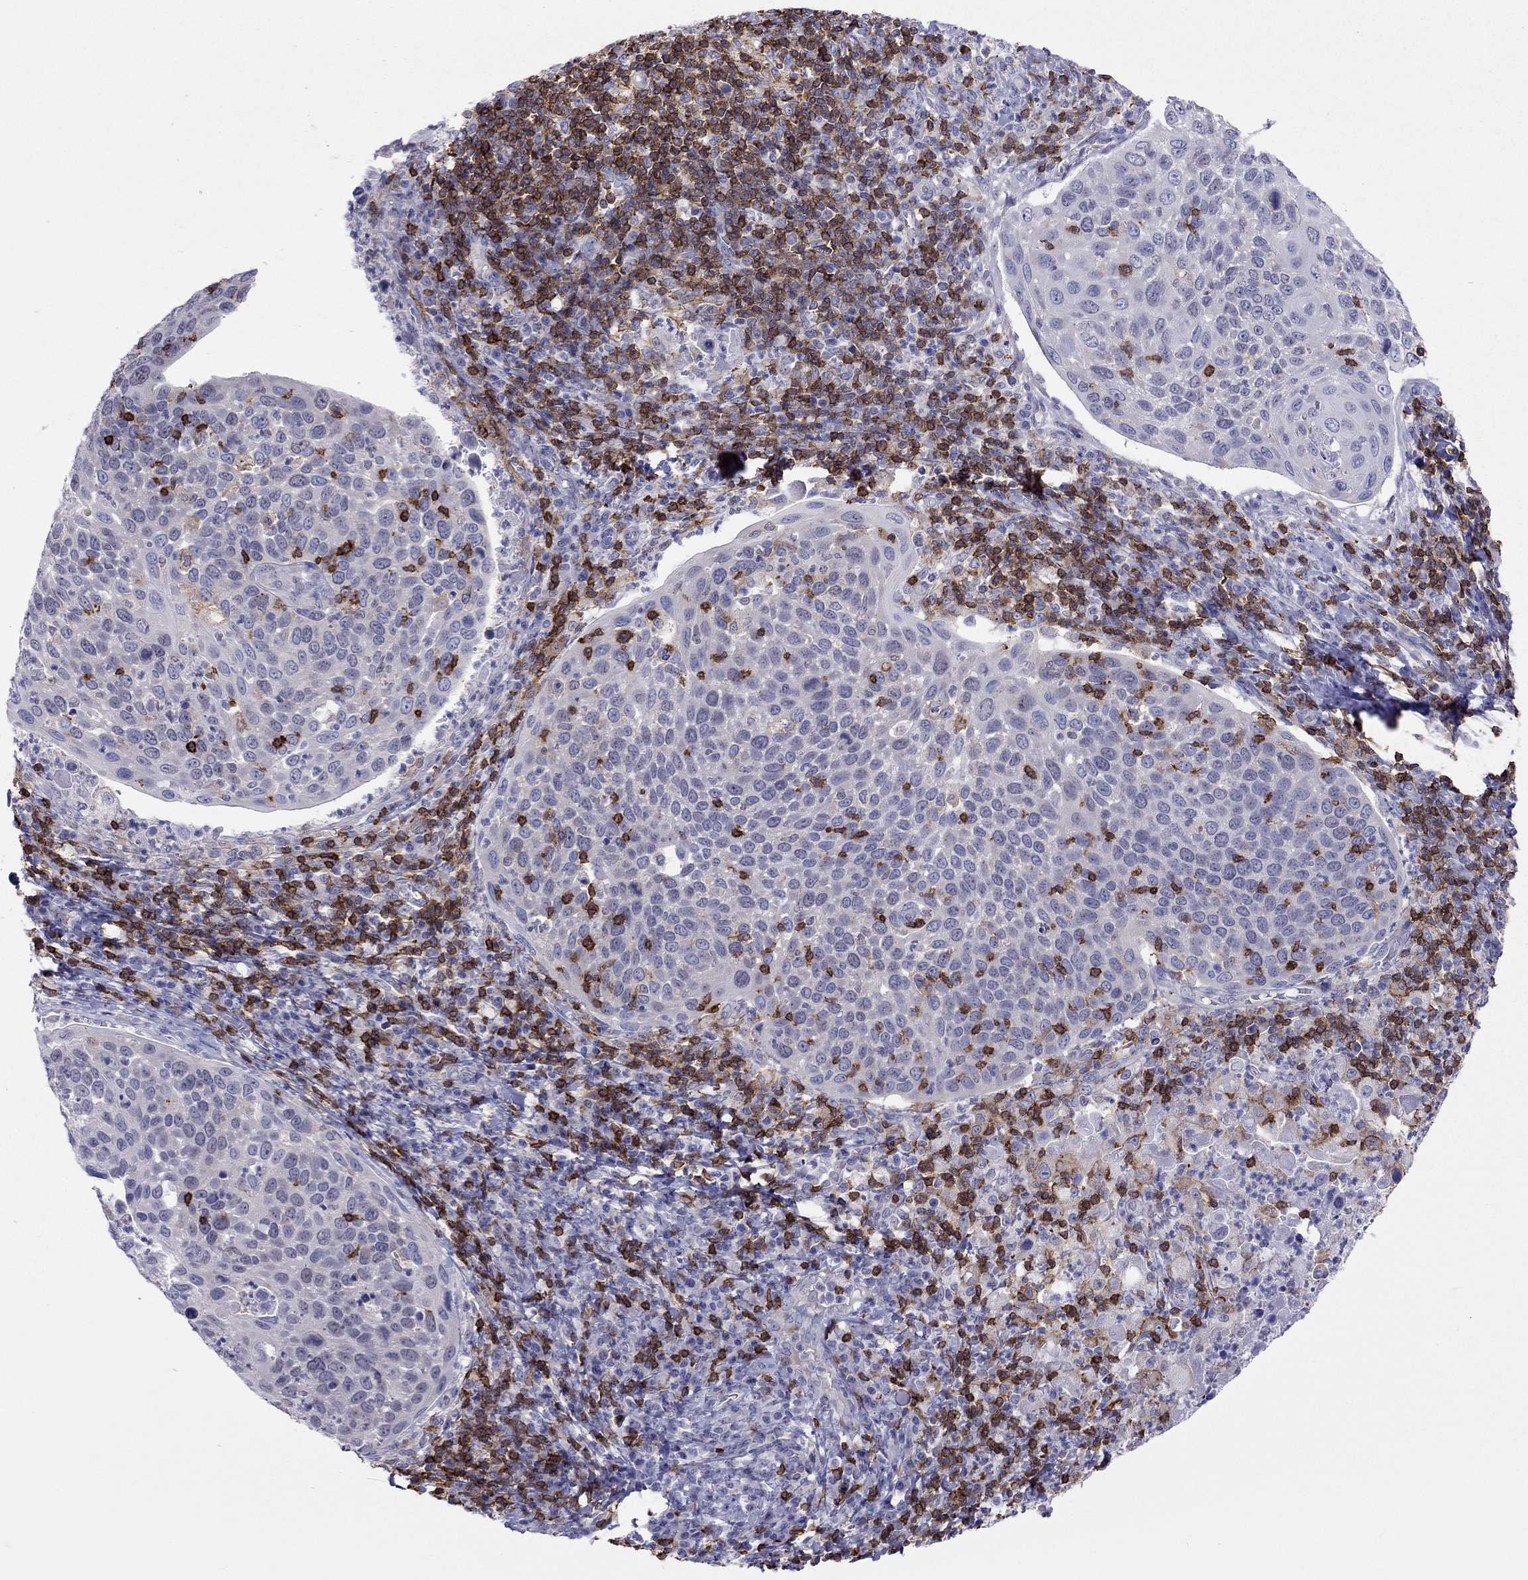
{"staining": {"intensity": "negative", "quantity": "none", "location": "none"}, "tissue": "cervical cancer", "cell_type": "Tumor cells", "image_type": "cancer", "snomed": [{"axis": "morphology", "description": "Squamous cell carcinoma, NOS"}, {"axis": "topography", "description": "Cervix"}], "caption": "The IHC micrograph has no significant positivity in tumor cells of cervical squamous cell carcinoma tissue.", "gene": "MND1", "patient": {"sex": "female", "age": 54}}